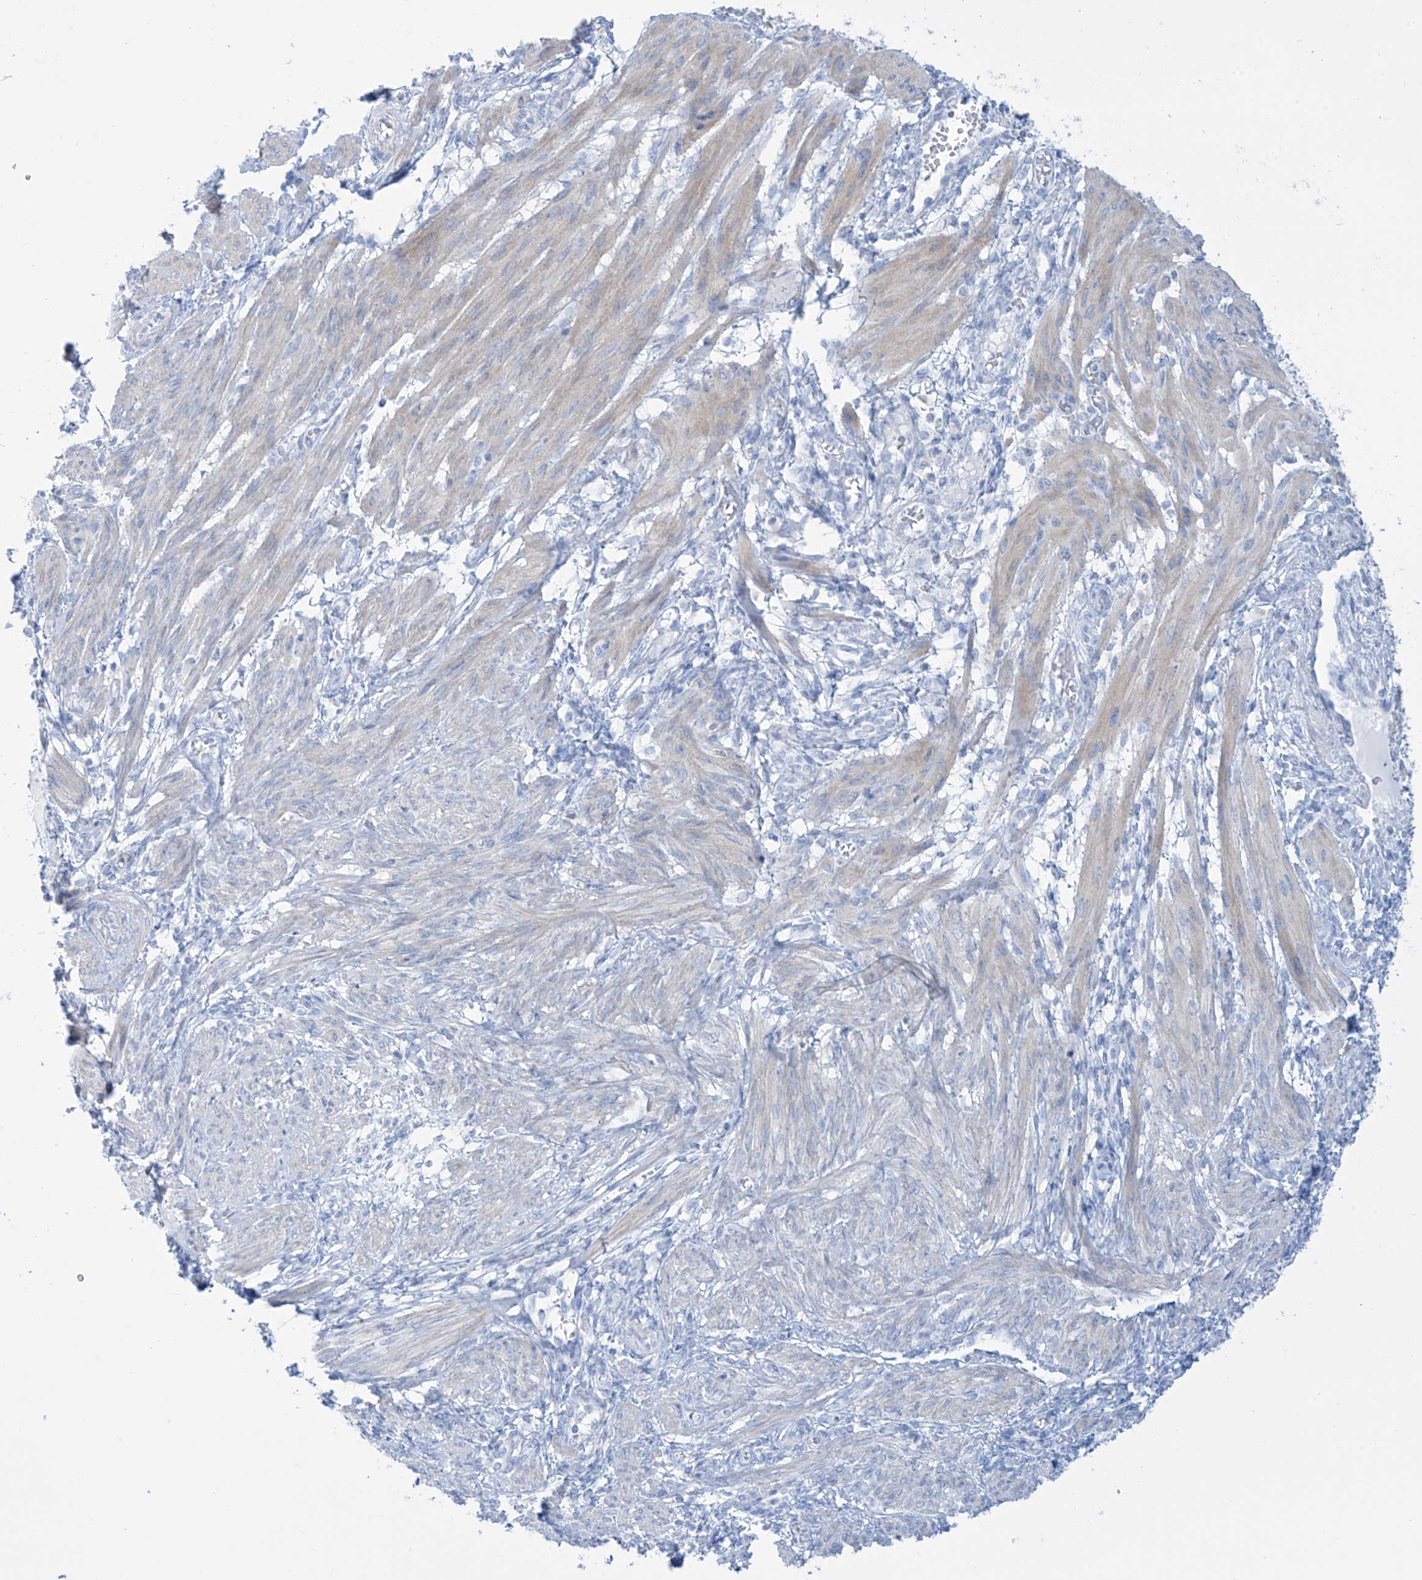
{"staining": {"intensity": "negative", "quantity": "none", "location": "none"}, "tissue": "smooth muscle", "cell_type": "Smooth muscle cells", "image_type": "normal", "snomed": [{"axis": "morphology", "description": "Normal tissue, NOS"}, {"axis": "topography", "description": "Smooth muscle"}], "caption": "Smooth muscle cells show no significant protein expression in normal smooth muscle. (Immunohistochemistry, brightfield microscopy, high magnification).", "gene": "SLC26A3", "patient": {"sex": "female", "age": 39}}